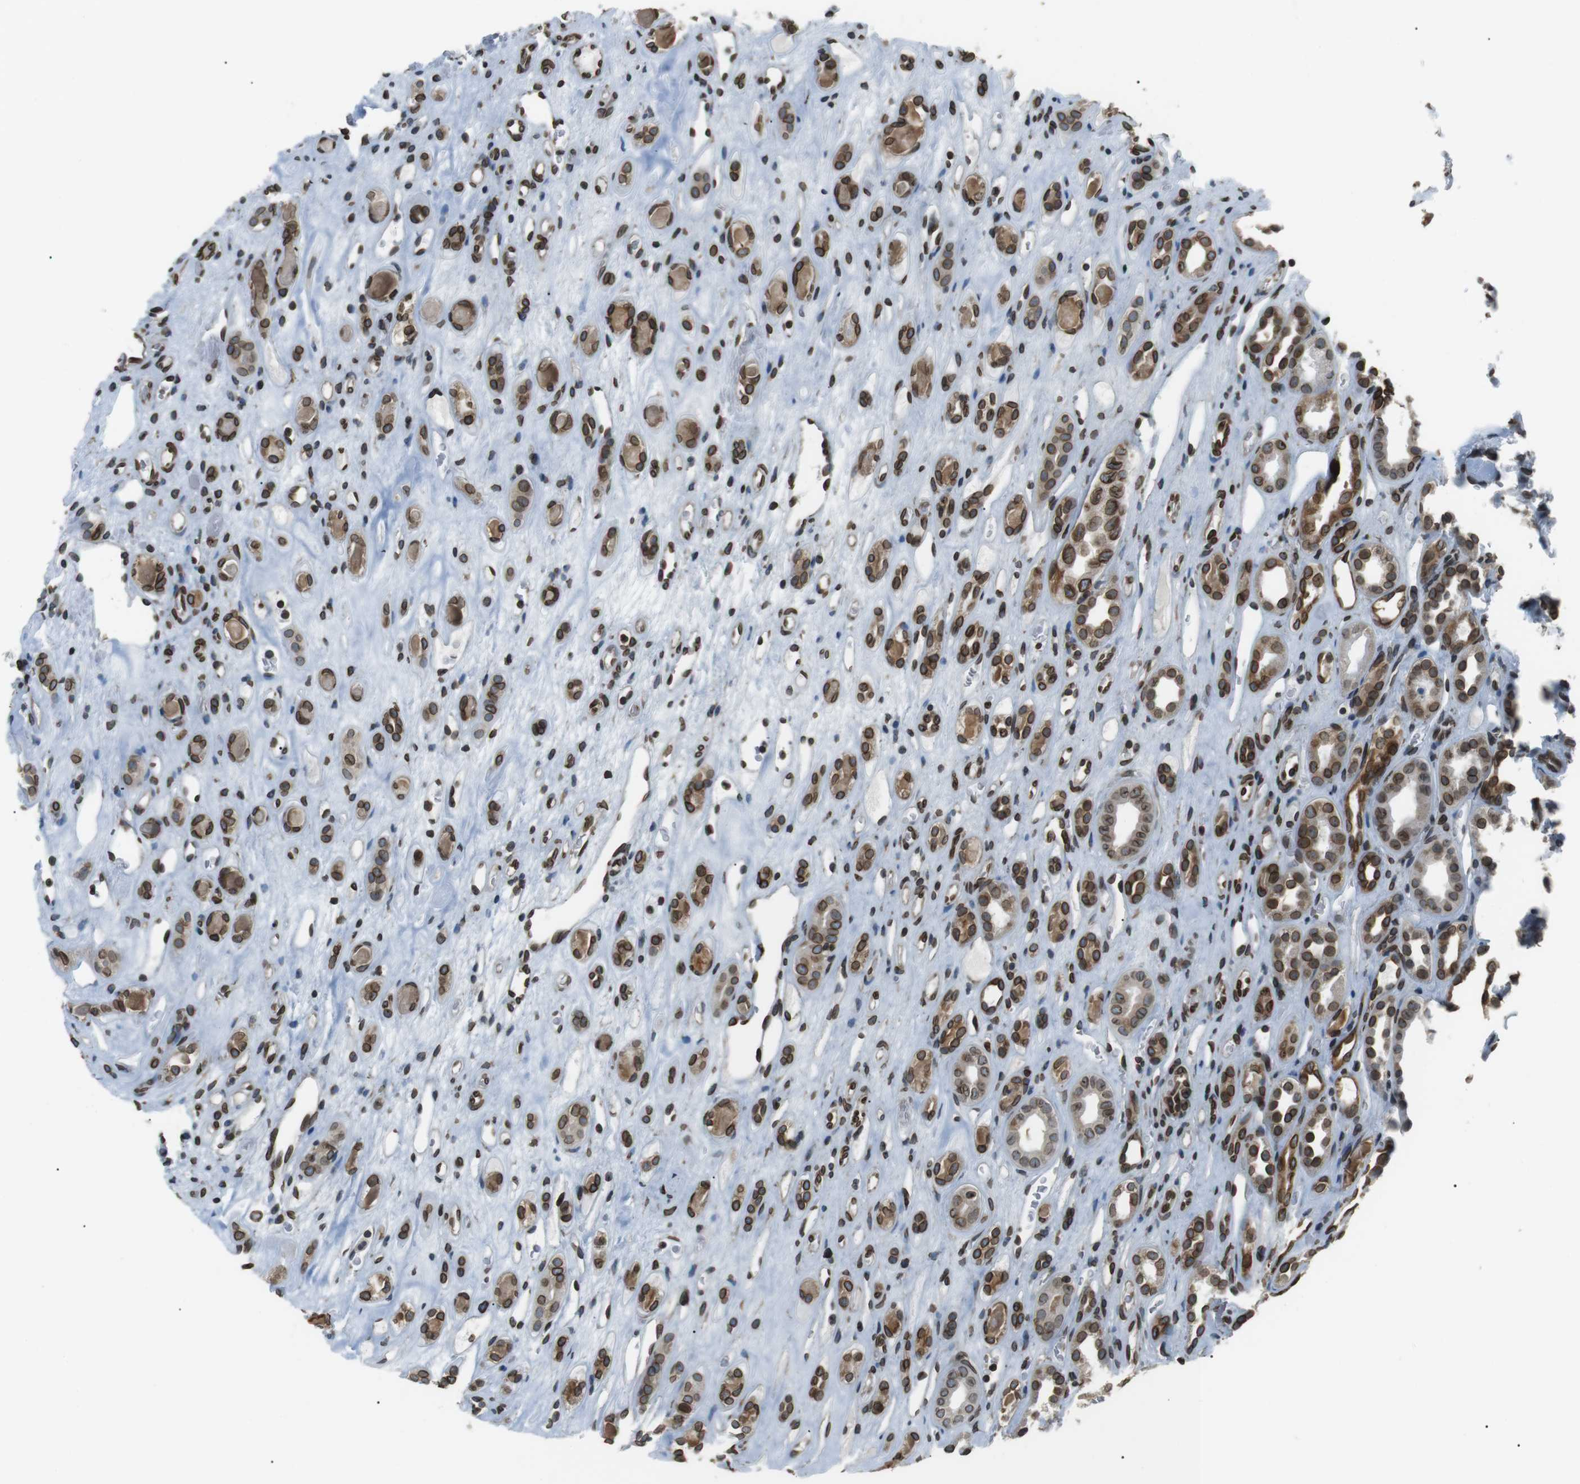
{"staining": {"intensity": "strong", "quantity": ">75%", "location": "cytoplasmic/membranous,nuclear"}, "tissue": "renal cancer", "cell_type": "Tumor cells", "image_type": "cancer", "snomed": [{"axis": "morphology", "description": "Adenocarcinoma, NOS"}, {"axis": "topography", "description": "Kidney"}], "caption": "Strong cytoplasmic/membranous and nuclear protein positivity is present in about >75% of tumor cells in renal cancer (adenocarcinoma). (Stains: DAB (3,3'-diaminobenzidine) in brown, nuclei in blue, Microscopy: brightfield microscopy at high magnification).", "gene": "TMX4", "patient": {"sex": "female", "age": 60}}